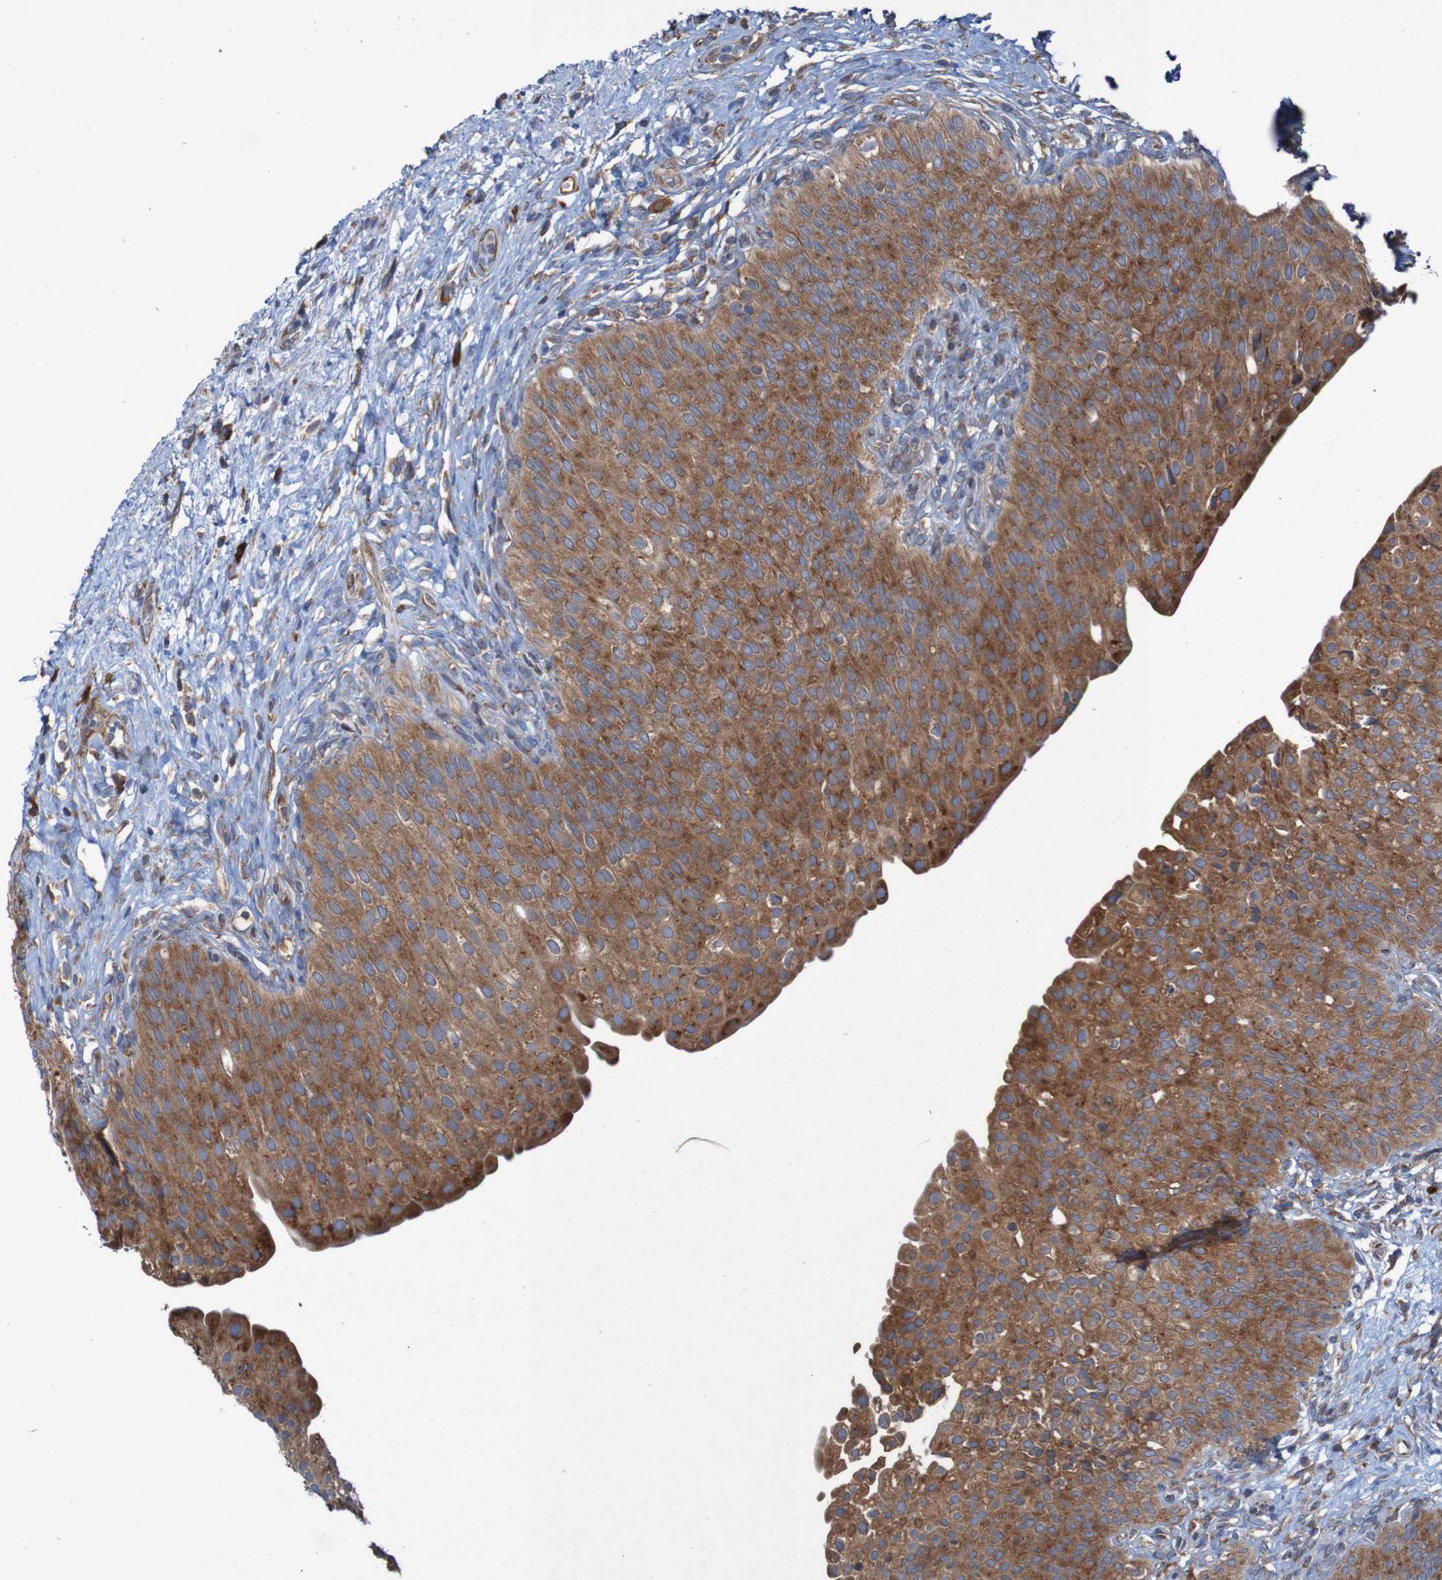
{"staining": {"intensity": "strong", "quantity": ">75%", "location": "cytoplasmic/membranous"}, "tissue": "urinary bladder", "cell_type": "Urothelial cells", "image_type": "normal", "snomed": [{"axis": "morphology", "description": "Normal tissue, NOS"}, {"axis": "topography", "description": "Urinary bladder"}], "caption": "IHC photomicrograph of unremarkable urinary bladder: human urinary bladder stained using immunohistochemistry displays high levels of strong protein expression localized specifically in the cytoplasmic/membranous of urothelial cells, appearing as a cytoplasmic/membranous brown color.", "gene": "RPL10L", "patient": {"sex": "male", "age": 46}}